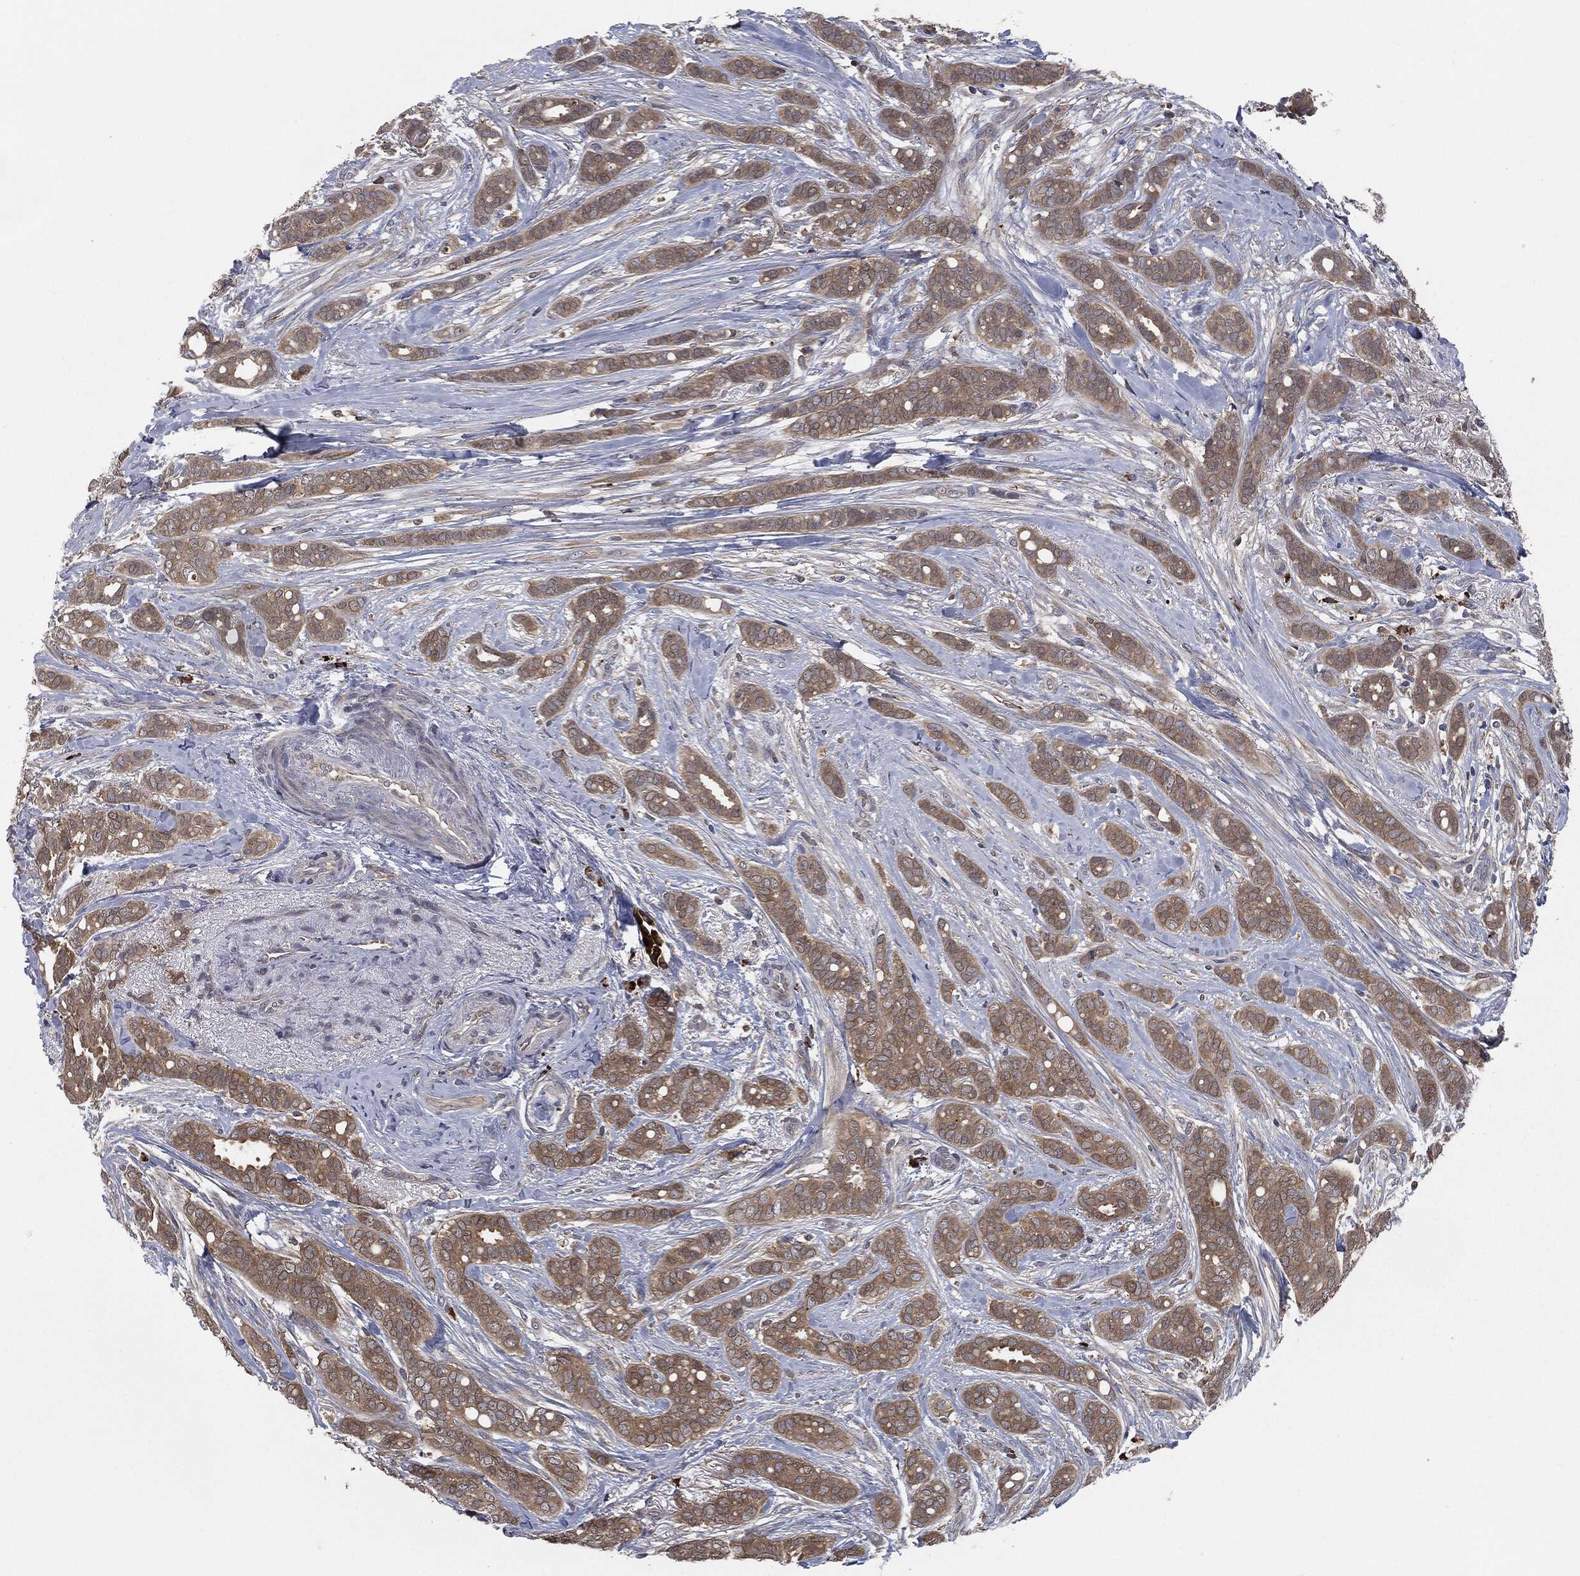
{"staining": {"intensity": "moderate", "quantity": ">75%", "location": "cytoplasmic/membranous"}, "tissue": "breast cancer", "cell_type": "Tumor cells", "image_type": "cancer", "snomed": [{"axis": "morphology", "description": "Duct carcinoma"}, {"axis": "topography", "description": "Breast"}], "caption": "Moderate cytoplasmic/membranous protein expression is present in about >75% of tumor cells in breast cancer (infiltrating ductal carcinoma). (Brightfield microscopy of DAB IHC at high magnification).", "gene": "PRDX4", "patient": {"sex": "female", "age": 51}}